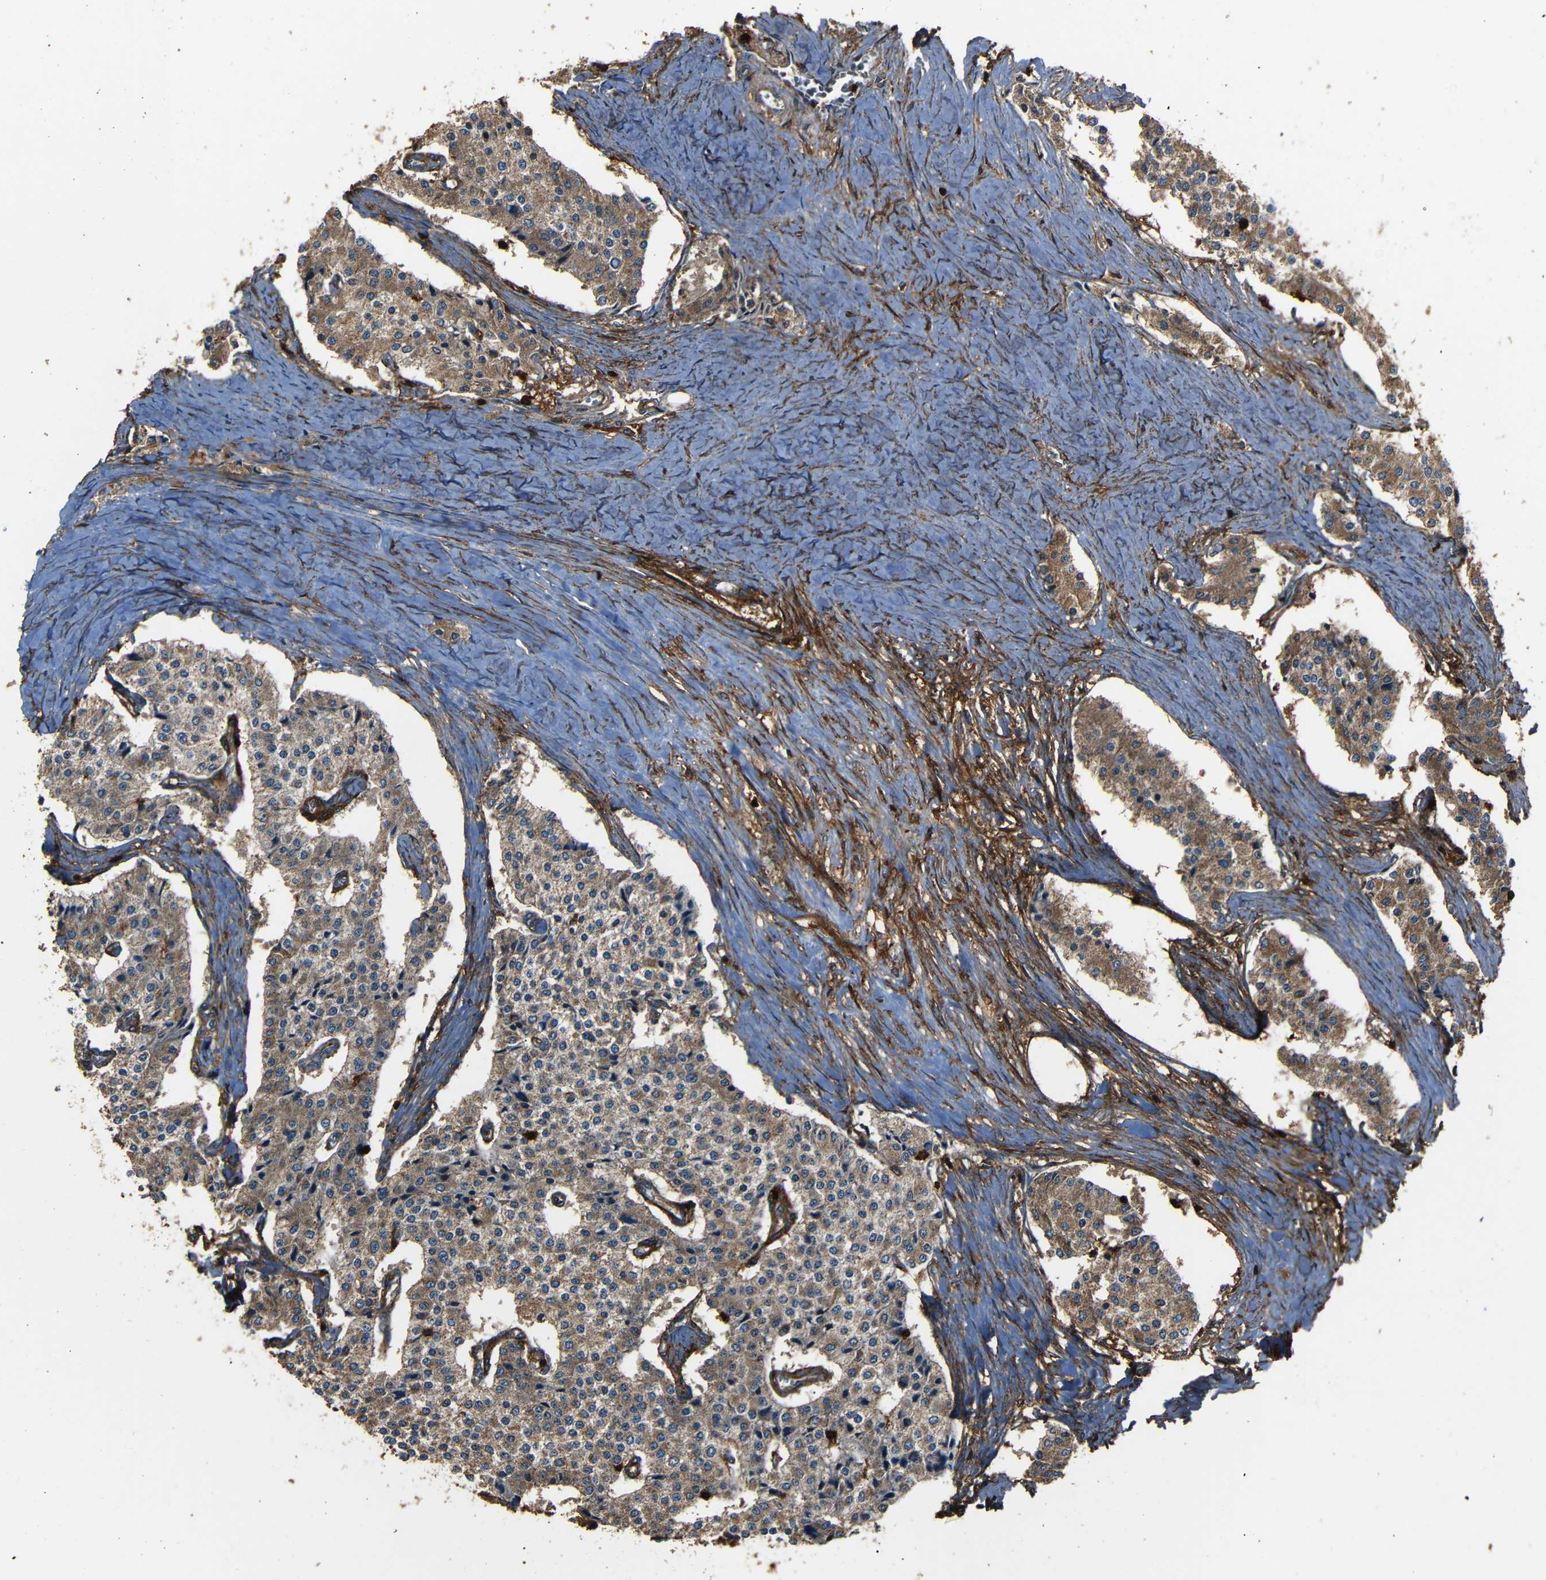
{"staining": {"intensity": "moderate", "quantity": ">75%", "location": "cytoplasmic/membranous"}, "tissue": "carcinoid", "cell_type": "Tumor cells", "image_type": "cancer", "snomed": [{"axis": "morphology", "description": "Carcinoid, malignant, NOS"}, {"axis": "topography", "description": "Colon"}], "caption": "This micrograph reveals immunohistochemistry (IHC) staining of human carcinoid (malignant), with medium moderate cytoplasmic/membranous staining in approximately >75% of tumor cells.", "gene": "ADGRE5", "patient": {"sex": "female", "age": 52}}